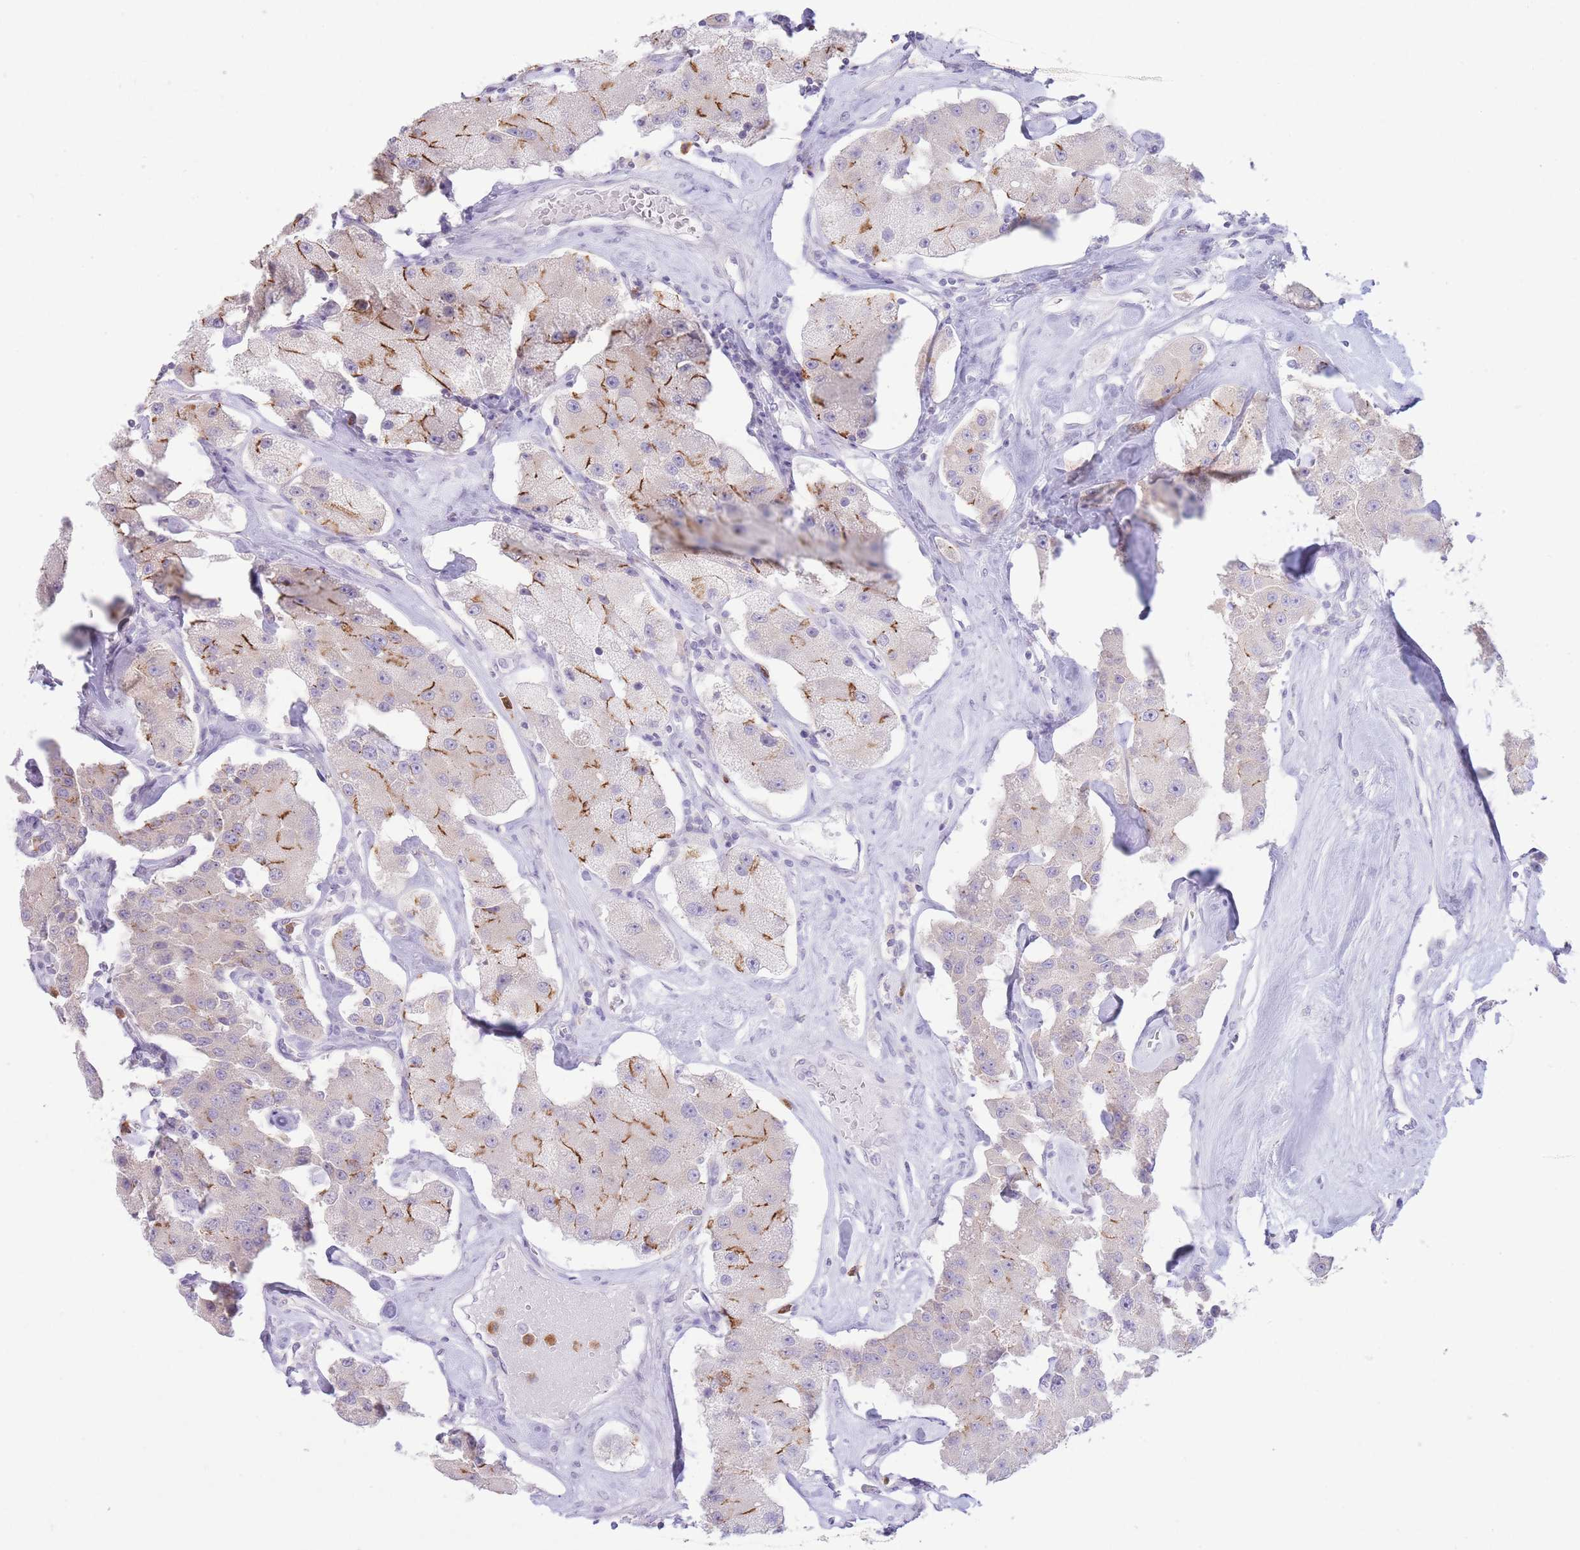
{"staining": {"intensity": "moderate", "quantity": "25%-75%", "location": "cytoplasmic/membranous"}, "tissue": "carcinoid", "cell_type": "Tumor cells", "image_type": "cancer", "snomed": [{"axis": "morphology", "description": "Carcinoid, malignant, NOS"}, {"axis": "topography", "description": "Pancreas"}], "caption": "Tumor cells demonstrate medium levels of moderate cytoplasmic/membranous positivity in about 25%-75% of cells in carcinoid.", "gene": "LCLAT1", "patient": {"sex": "male", "age": 41}}